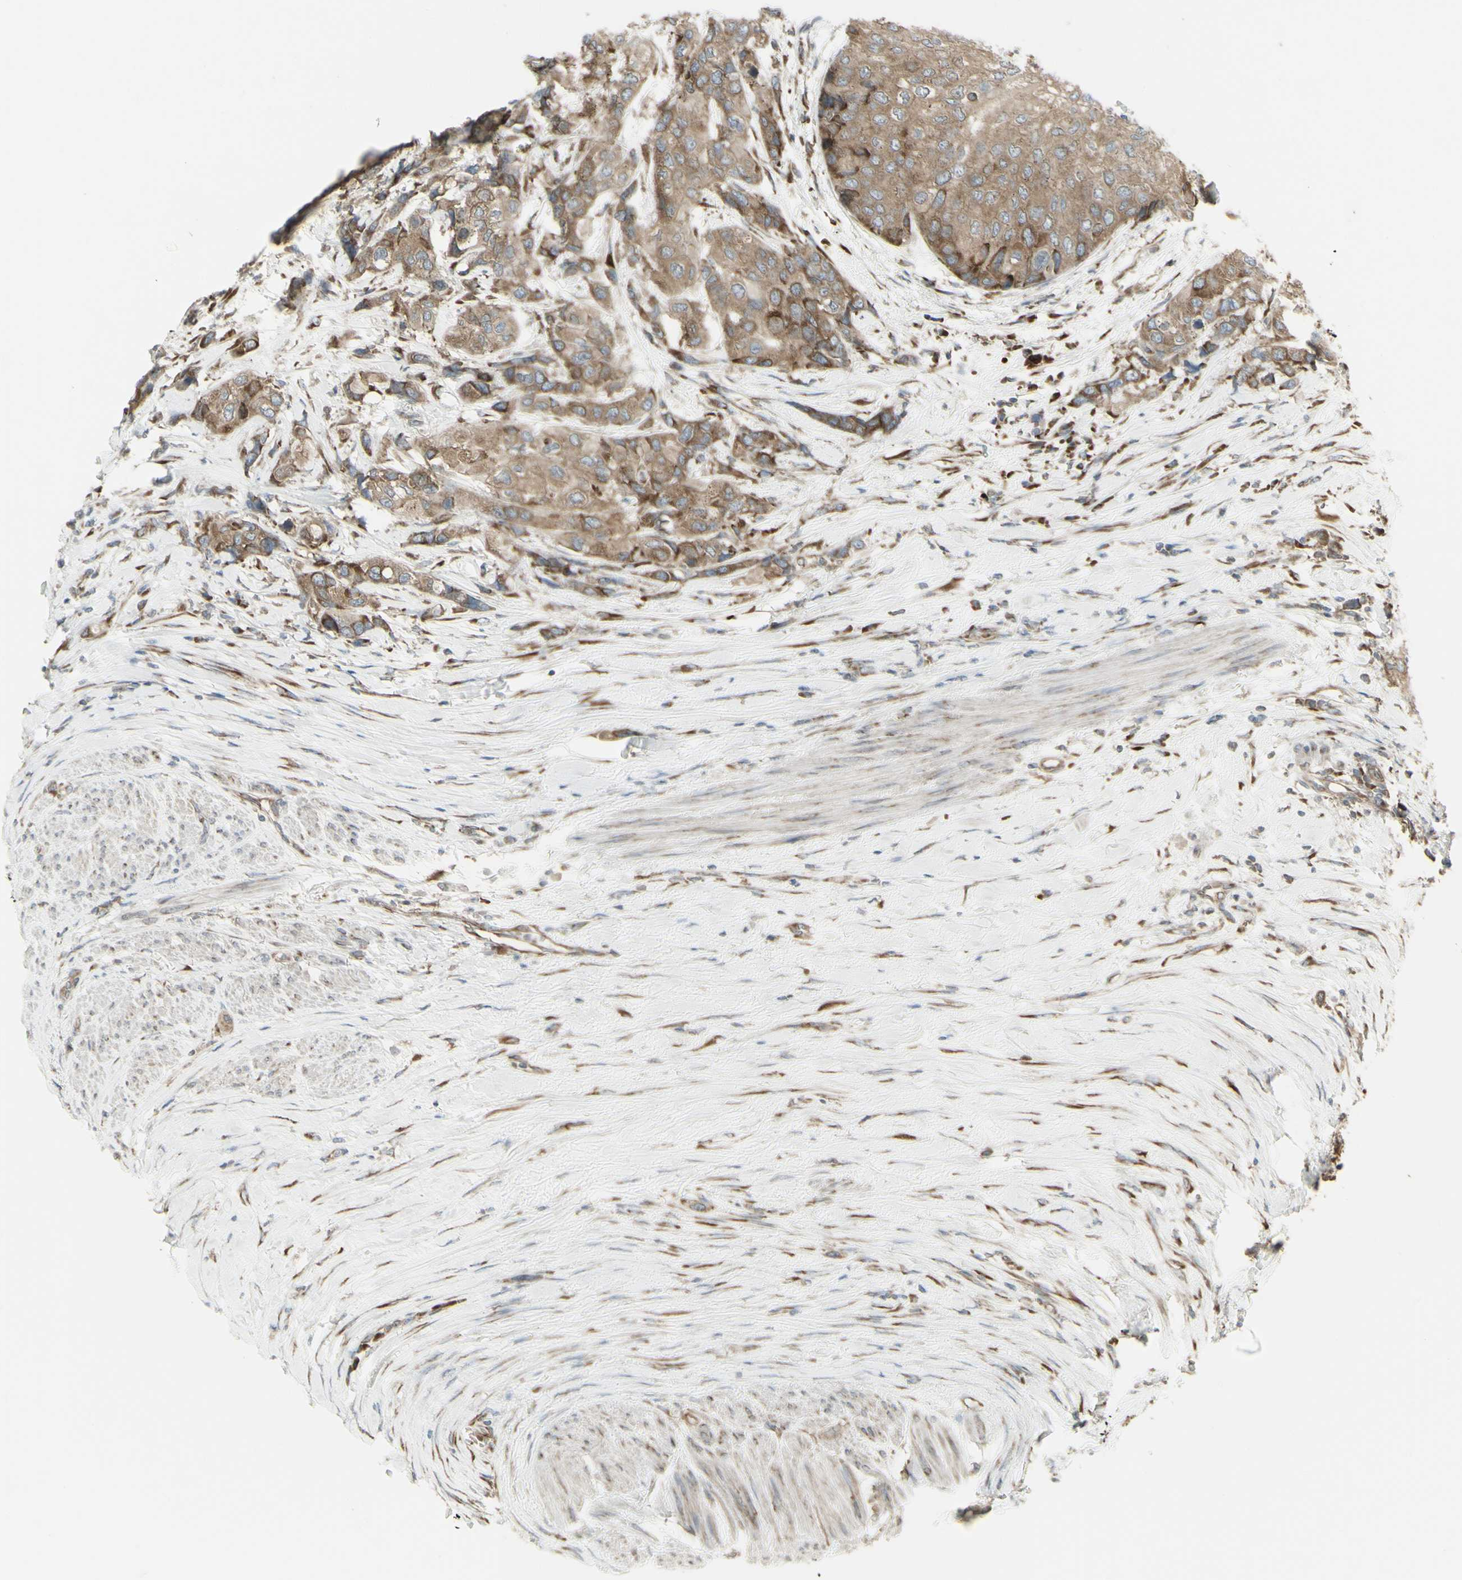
{"staining": {"intensity": "moderate", "quantity": ">75%", "location": "cytoplasmic/membranous"}, "tissue": "urothelial cancer", "cell_type": "Tumor cells", "image_type": "cancer", "snomed": [{"axis": "morphology", "description": "Urothelial carcinoma, High grade"}, {"axis": "topography", "description": "Urinary bladder"}], "caption": "Protein positivity by IHC demonstrates moderate cytoplasmic/membranous staining in approximately >75% of tumor cells in urothelial cancer.", "gene": "FKBP3", "patient": {"sex": "female", "age": 56}}